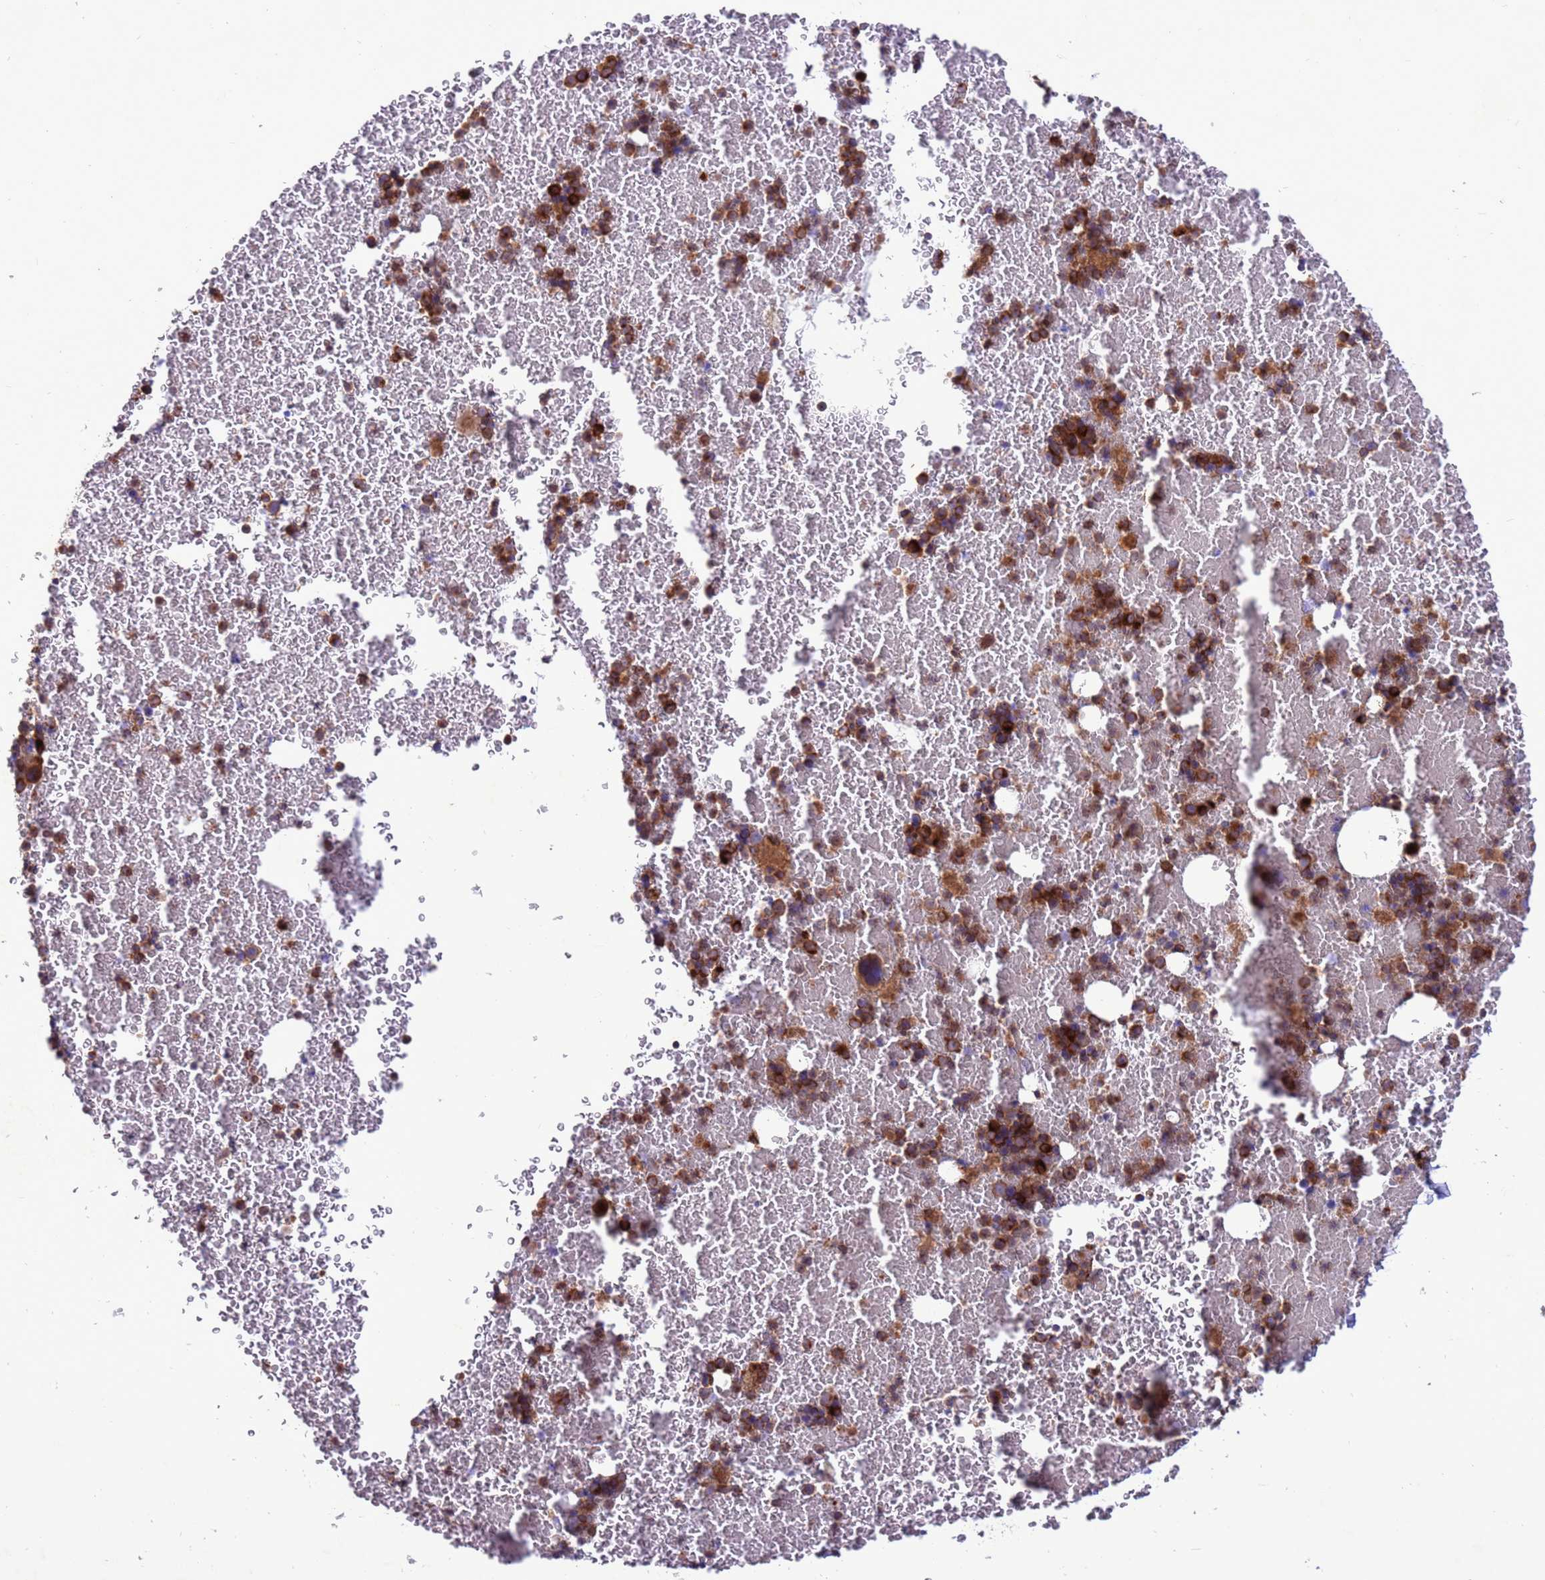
{"staining": {"intensity": "moderate", "quantity": ">75%", "location": "cytoplasmic/membranous"}, "tissue": "bone marrow", "cell_type": "Hematopoietic cells", "image_type": "normal", "snomed": [{"axis": "morphology", "description": "Normal tissue, NOS"}, {"axis": "topography", "description": "Bone marrow"}], "caption": "Bone marrow was stained to show a protein in brown. There is medium levels of moderate cytoplasmic/membranous expression in about >75% of hematopoietic cells. Immunohistochemistry (ihc) stains the protein in brown and the nuclei are stained blue.", "gene": "ZC3HAV1", "patient": {"sex": "female", "age": 48}}